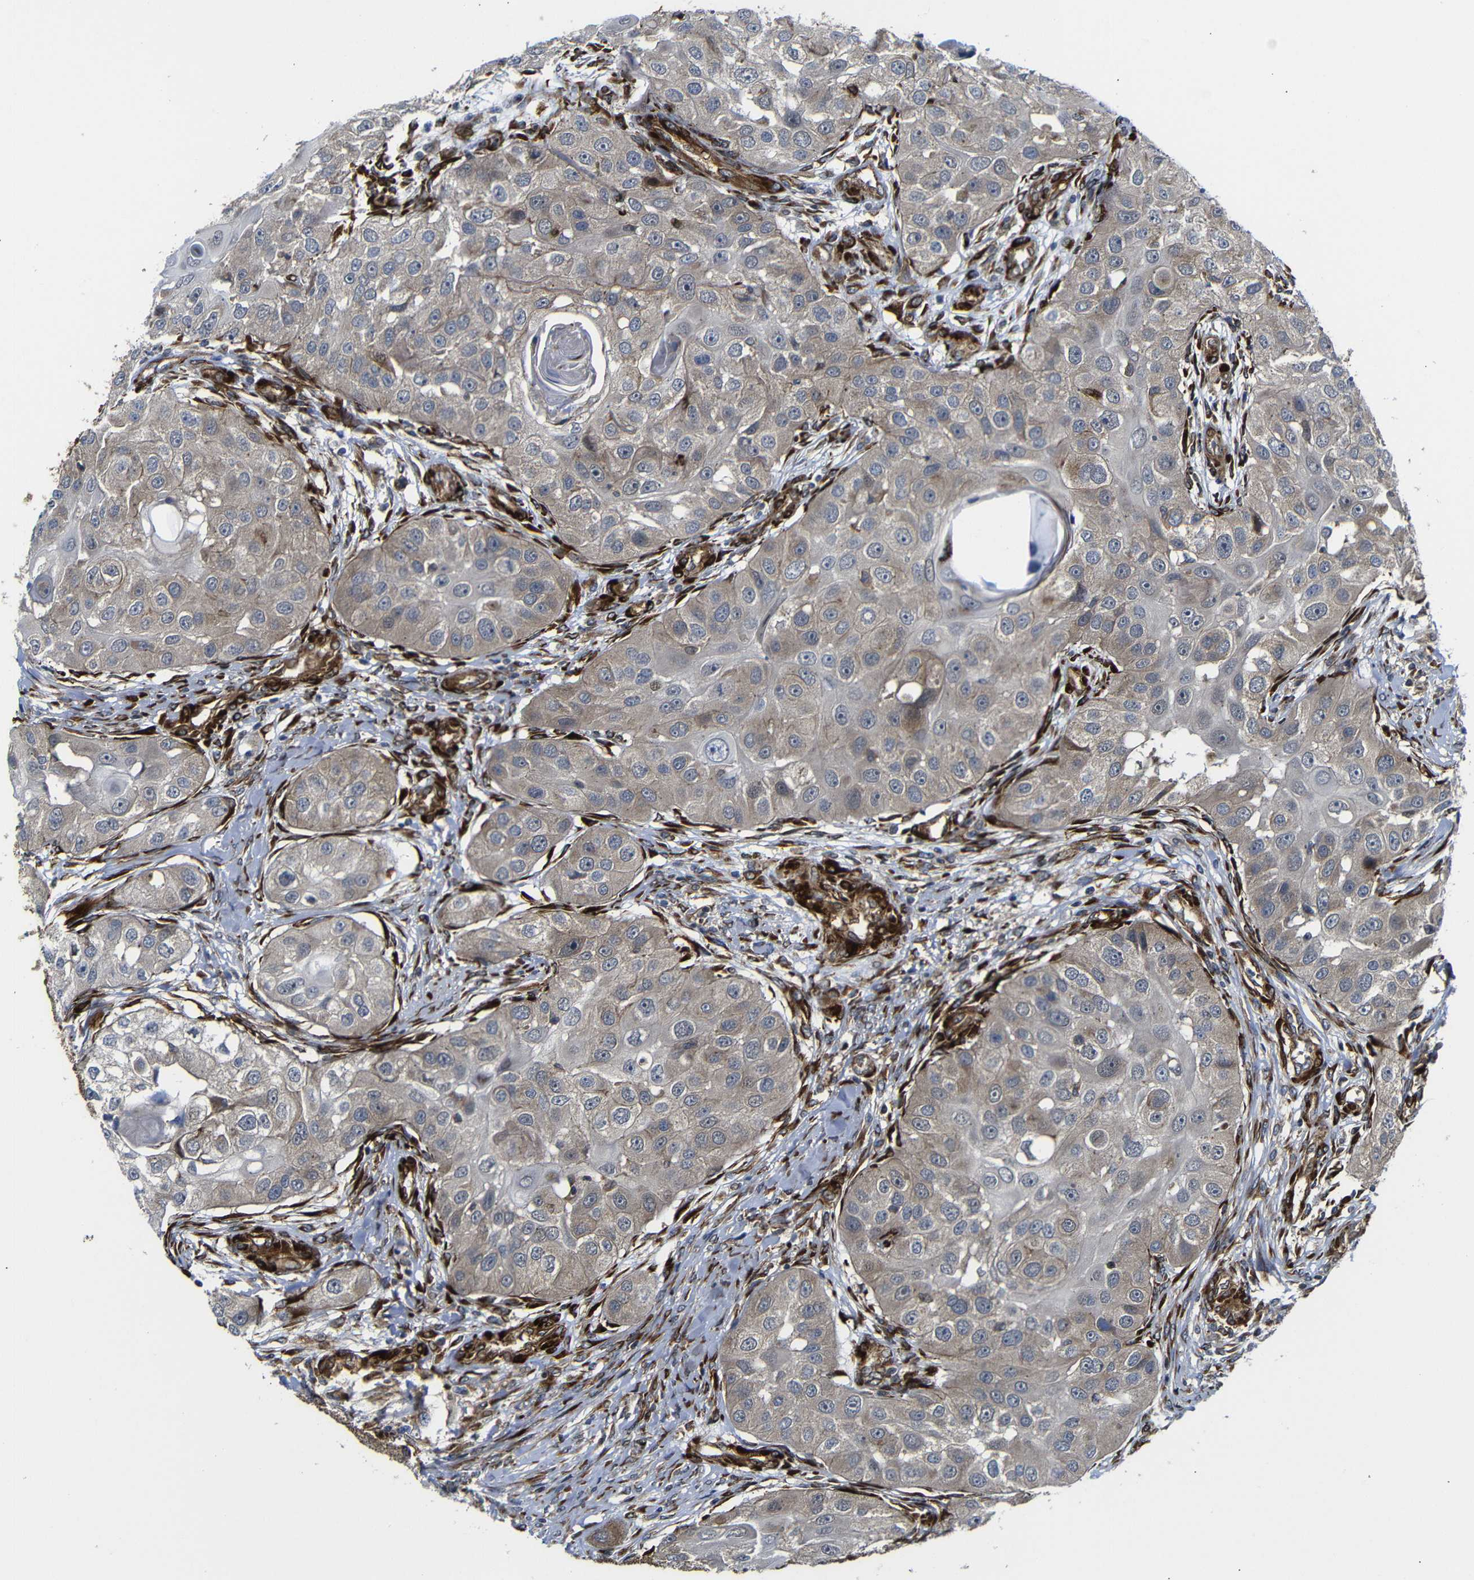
{"staining": {"intensity": "weak", "quantity": "<25%", "location": "cytoplasmic/membranous"}, "tissue": "head and neck cancer", "cell_type": "Tumor cells", "image_type": "cancer", "snomed": [{"axis": "morphology", "description": "Normal tissue, NOS"}, {"axis": "morphology", "description": "Squamous cell carcinoma, NOS"}, {"axis": "topography", "description": "Skeletal muscle"}, {"axis": "topography", "description": "Head-Neck"}], "caption": "Immunohistochemical staining of human head and neck cancer (squamous cell carcinoma) displays no significant positivity in tumor cells.", "gene": "PARP14", "patient": {"sex": "male", "age": 51}}